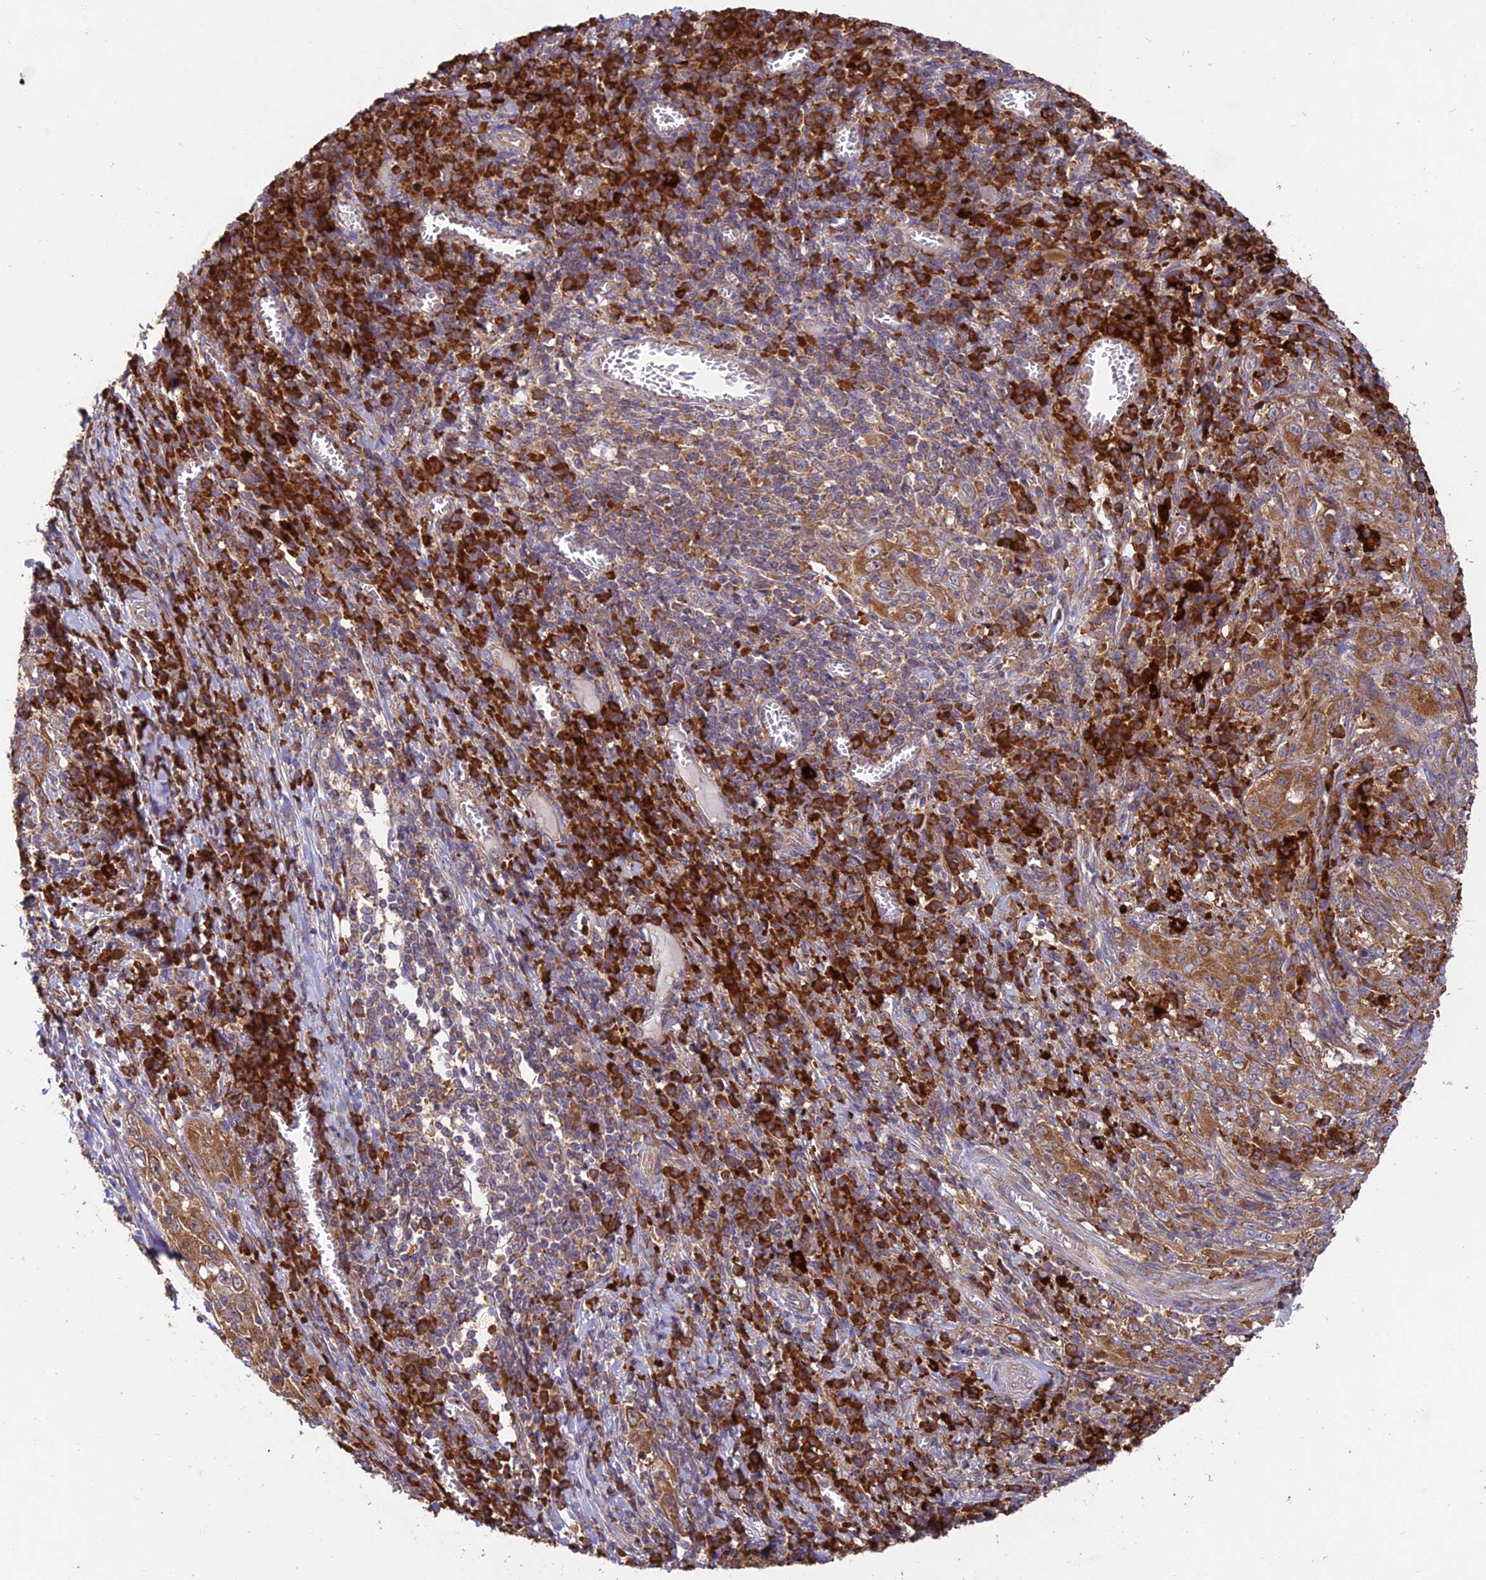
{"staining": {"intensity": "moderate", "quantity": ">75%", "location": "cytoplasmic/membranous"}, "tissue": "cervical cancer", "cell_type": "Tumor cells", "image_type": "cancer", "snomed": [{"axis": "morphology", "description": "Squamous cell carcinoma, NOS"}, {"axis": "topography", "description": "Cervix"}], "caption": "The image exhibits immunohistochemical staining of cervical cancer (squamous cell carcinoma). There is moderate cytoplasmic/membranous expression is seen in approximately >75% of tumor cells.", "gene": "NXNL2", "patient": {"sex": "female", "age": 46}}